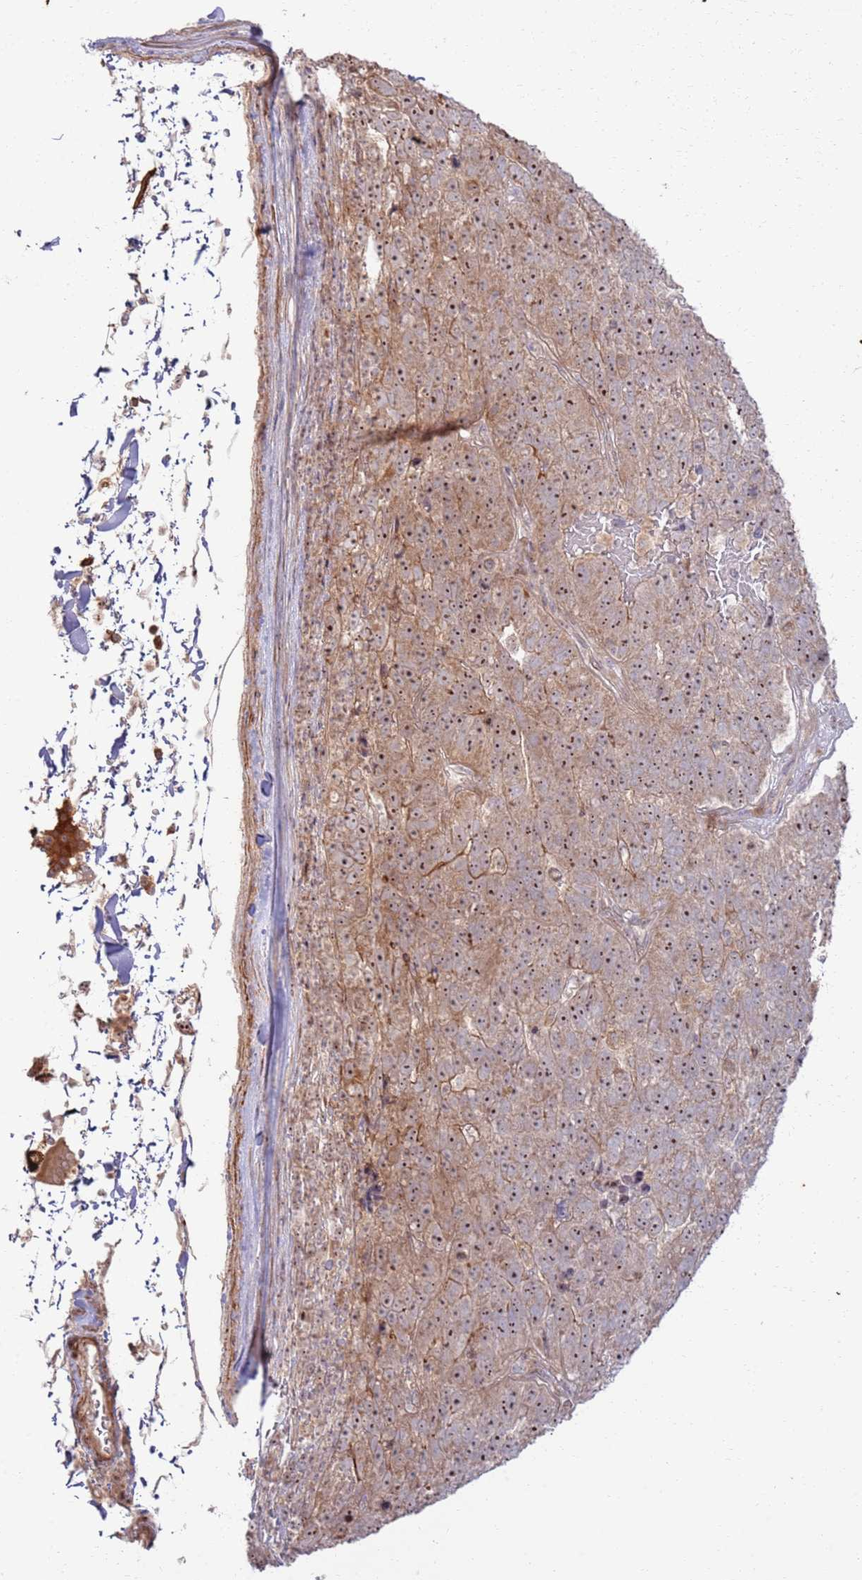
{"staining": {"intensity": "moderate", "quantity": "25%-75%", "location": "cytoplasmic/membranous,nuclear"}, "tissue": "pancreatic cancer", "cell_type": "Tumor cells", "image_type": "cancer", "snomed": [{"axis": "morphology", "description": "Adenocarcinoma, NOS"}, {"axis": "topography", "description": "Pancreas"}], "caption": "Immunohistochemical staining of human pancreatic adenocarcinoma displays moderate cytoplasmic/membranous and nuclear protein staining in approximately 25%-75% of tumor cells. Nuclei are stained in blue.", "gene": "CNPY1", "patient": {"sex": "female", "age": 61}}